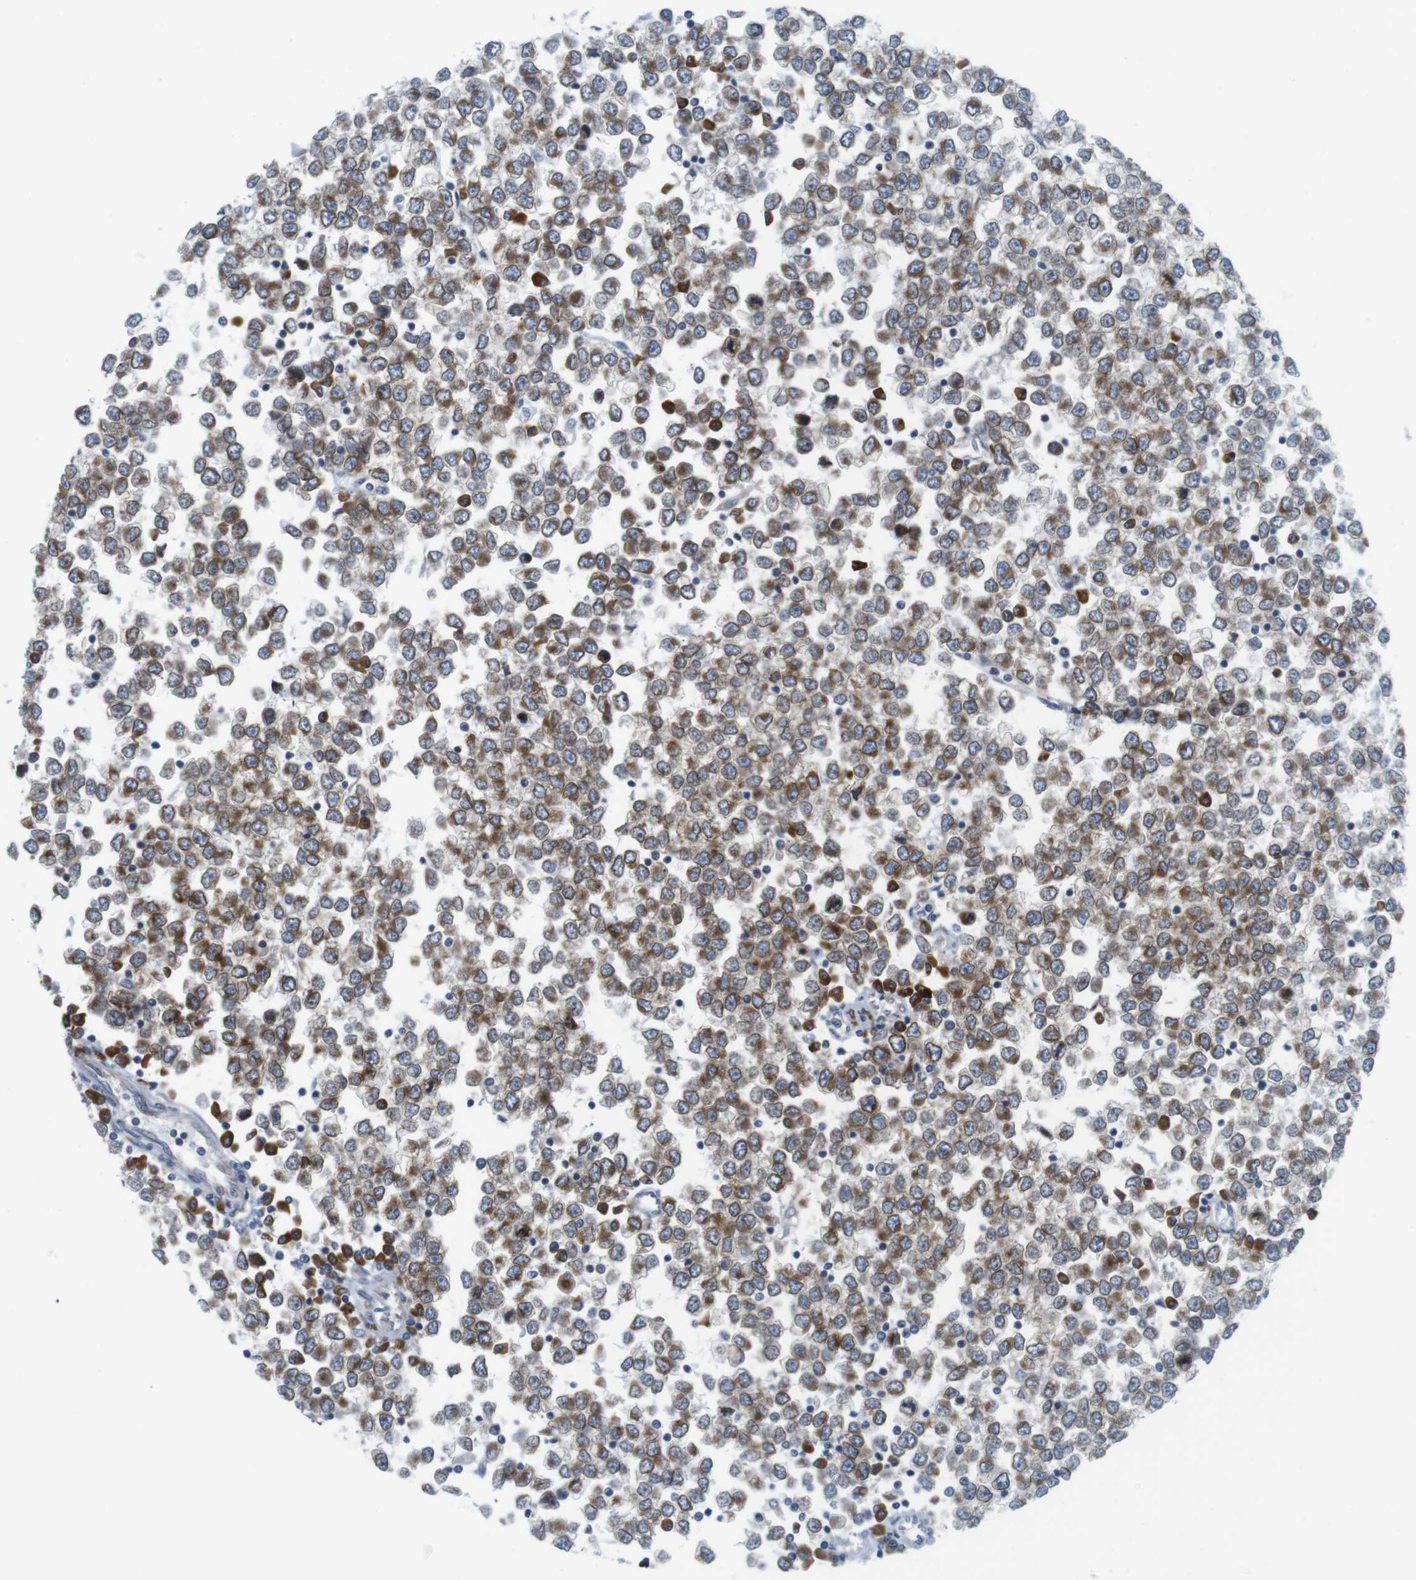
{"staining": {"intensity": "moderate", "quantity": "<25%", "location": "cytoplasmic/membranous"}, "tissue": "testis cancer", "cell_type": "Tumor cells", "image_type": "cancer", "snomed": [{"axis": "morphology", "description": "Seminoma, NOS"}, {"axis": "topography", "description": "Testis"}], "caption": "A brown stain highlights moderate cytoplasmic/membranous staining of a protein in testis seminoma tumor cells.", "gene": "ERGIC3", "patient": {"sex": "male", "age": 65}}